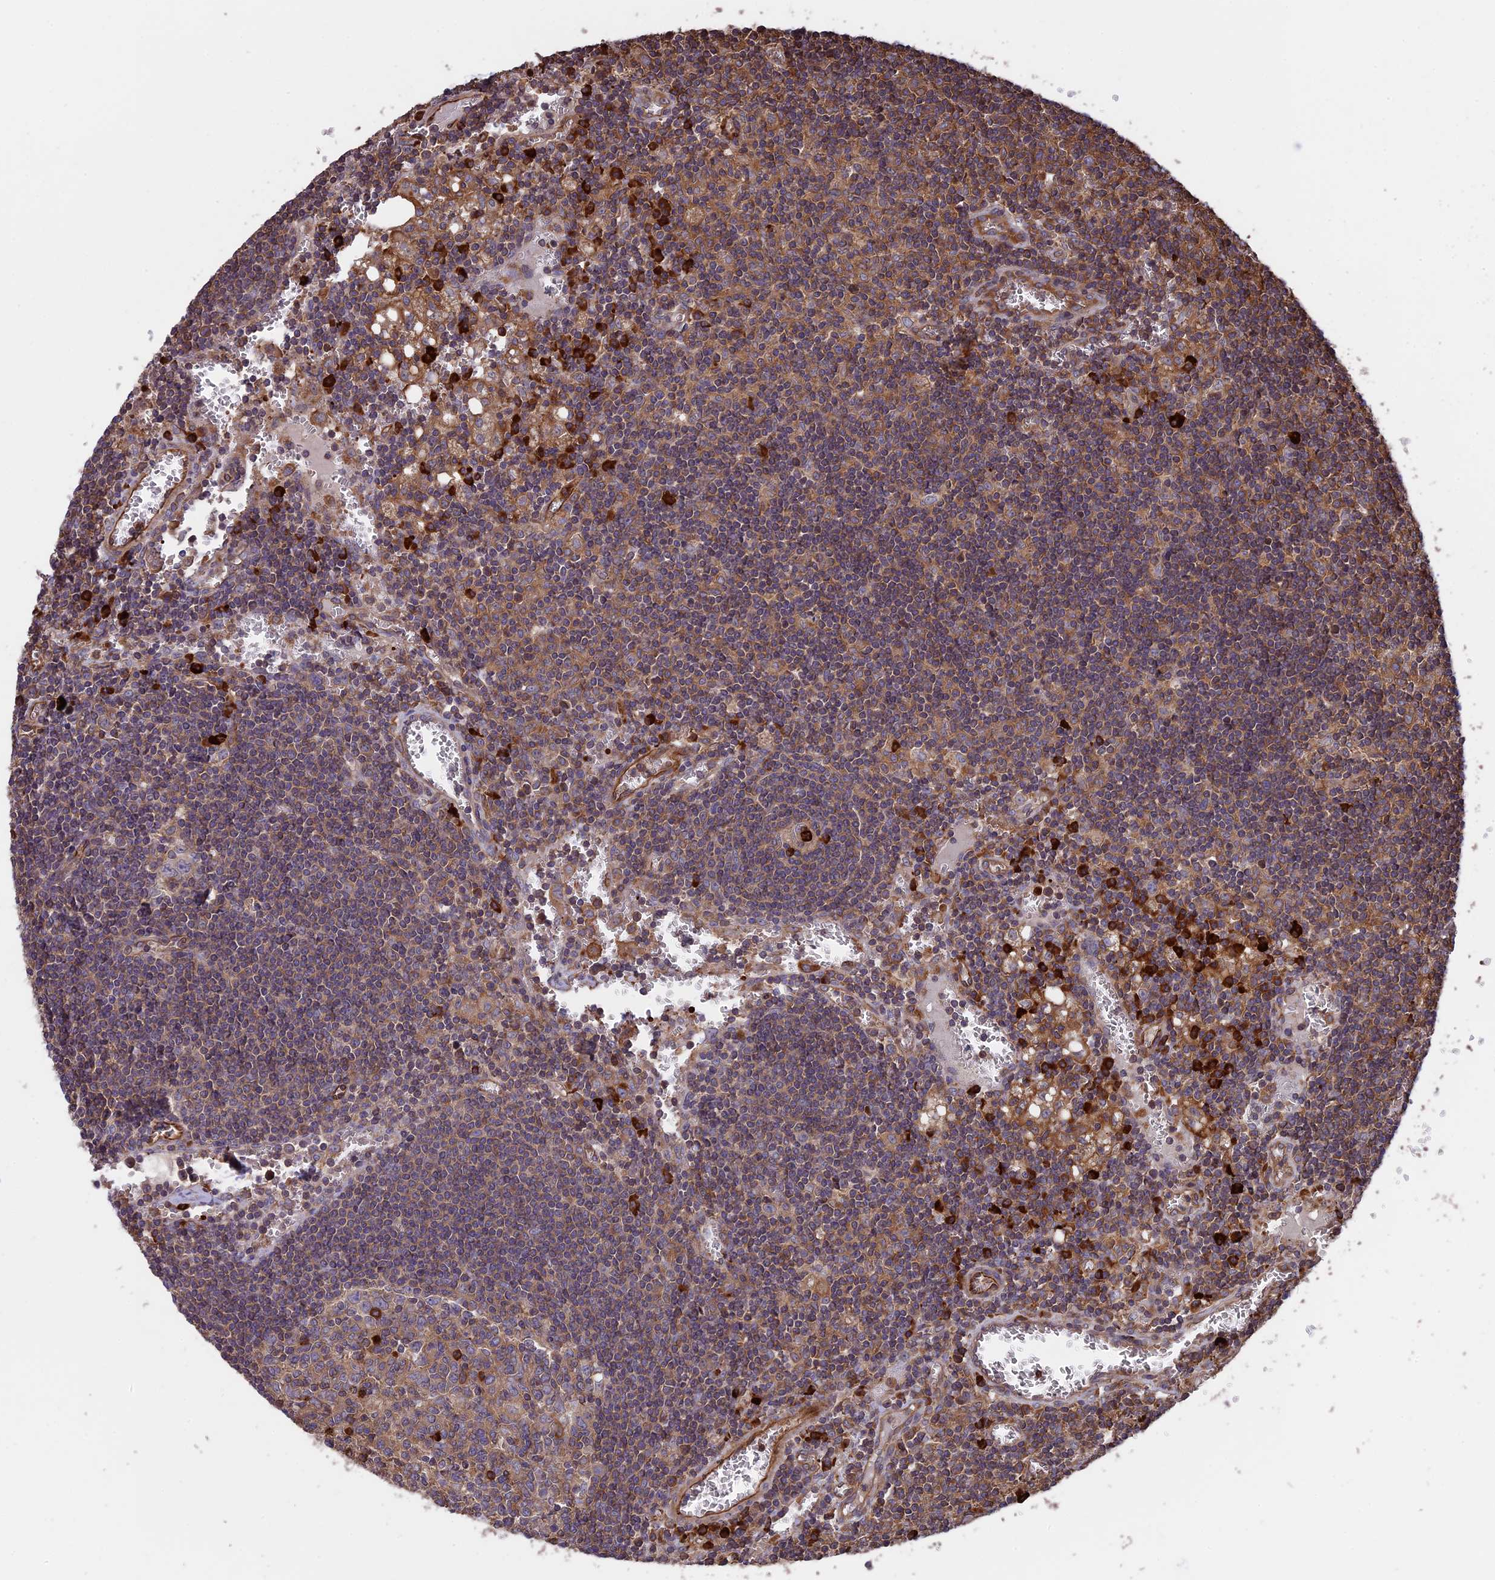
{"staining": {"intensity": "strong", "quantity": "<25%", "location": "cytoplasmic/membranous"}, "tissue": "lymph node", "cell_type": "Germinal center cells", "image_type": "normal", "snomed": [{"axis": "morphology", "description": "Normal tissue, NOS"}, {"axis": "topography", "description": "Lymph node"}], "caption": "DAB immunohistochemical staining of normal human lymph node reveals strong cytoplasmic/membranous protein expression in approximately <25% of germinal center cells.", "gene": "GAS8", "patient": {"sex": "female", "age": 73}}